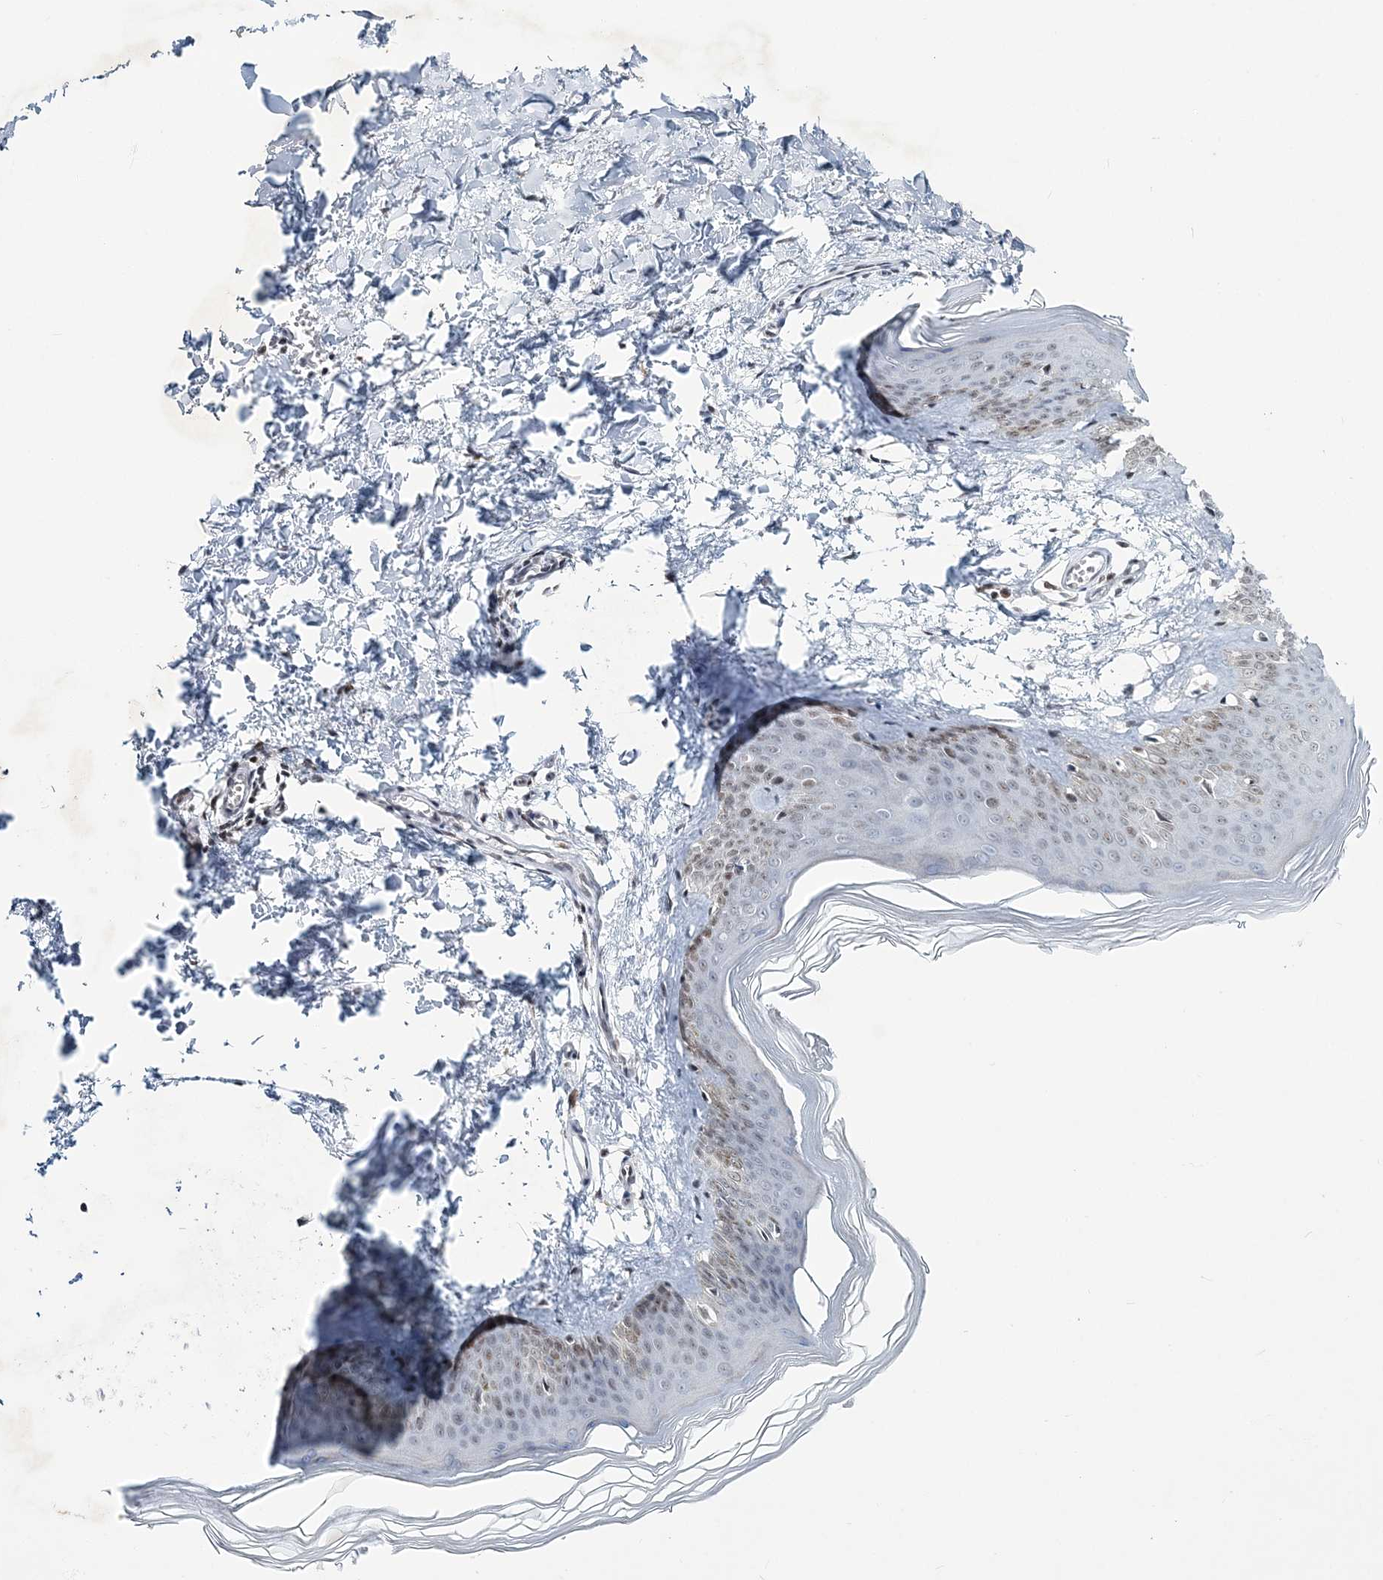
{"staining": {"intensity": "moderate", "quantity": ">75%", "location": "nuclear"}, "tissue": "skin", "cell_type": "Fibroblasts", "image_type": "normal", "snomed": [{"axis": "morphology", "description": "Normal tissue, NOS"}, {"axis": "topography", "description": "Skin"}], "caption": "Unremarkable skin was stained to show a protein in brown. There is medium levels of moderate nuclear staining in approximately >75% of fibroblasts.", "gene": "LRRFIP2", "patient": {"sex": "female", "age": 27}}